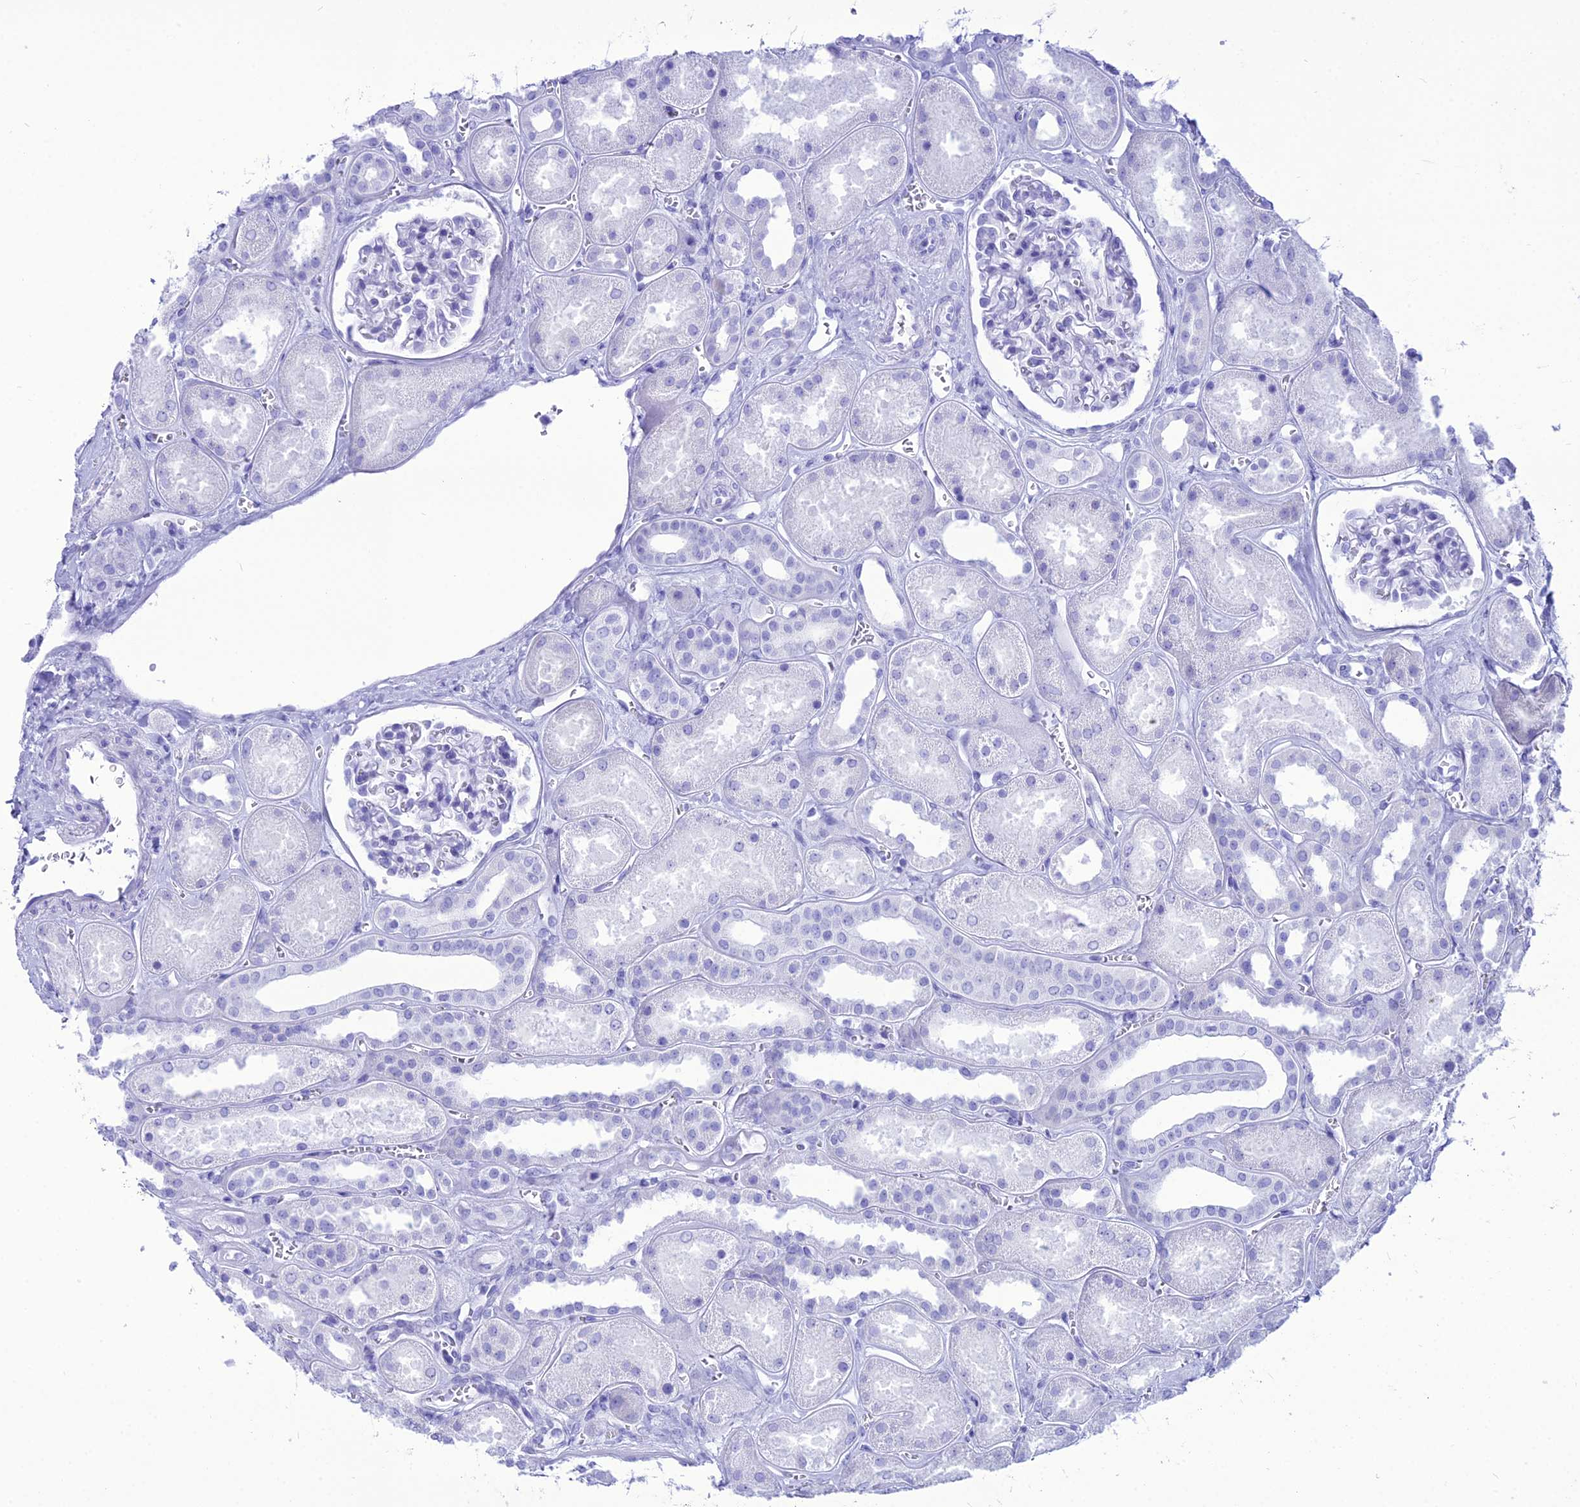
{"staining": {"intensity": "negative", "quantity": "none", "location": "none"}, "tissue": "kidney", "cell_type": "Cells in glomeruli", "image_type": "normal", "snomed": [{"axis": "morphology", "description": "Normal tissue, NOS"}, {"axis": "morphology", "description": "Adenocarcinoma, NOS"}, {"axis": "topography", "description": "Kidney"}], "caption": "Immunohistochemical staining of normal kidney exhibits no significant positivity in cells in glomeruli.", "gene": "PNMA5", "patient": {"sex": "female", "age": 68}}